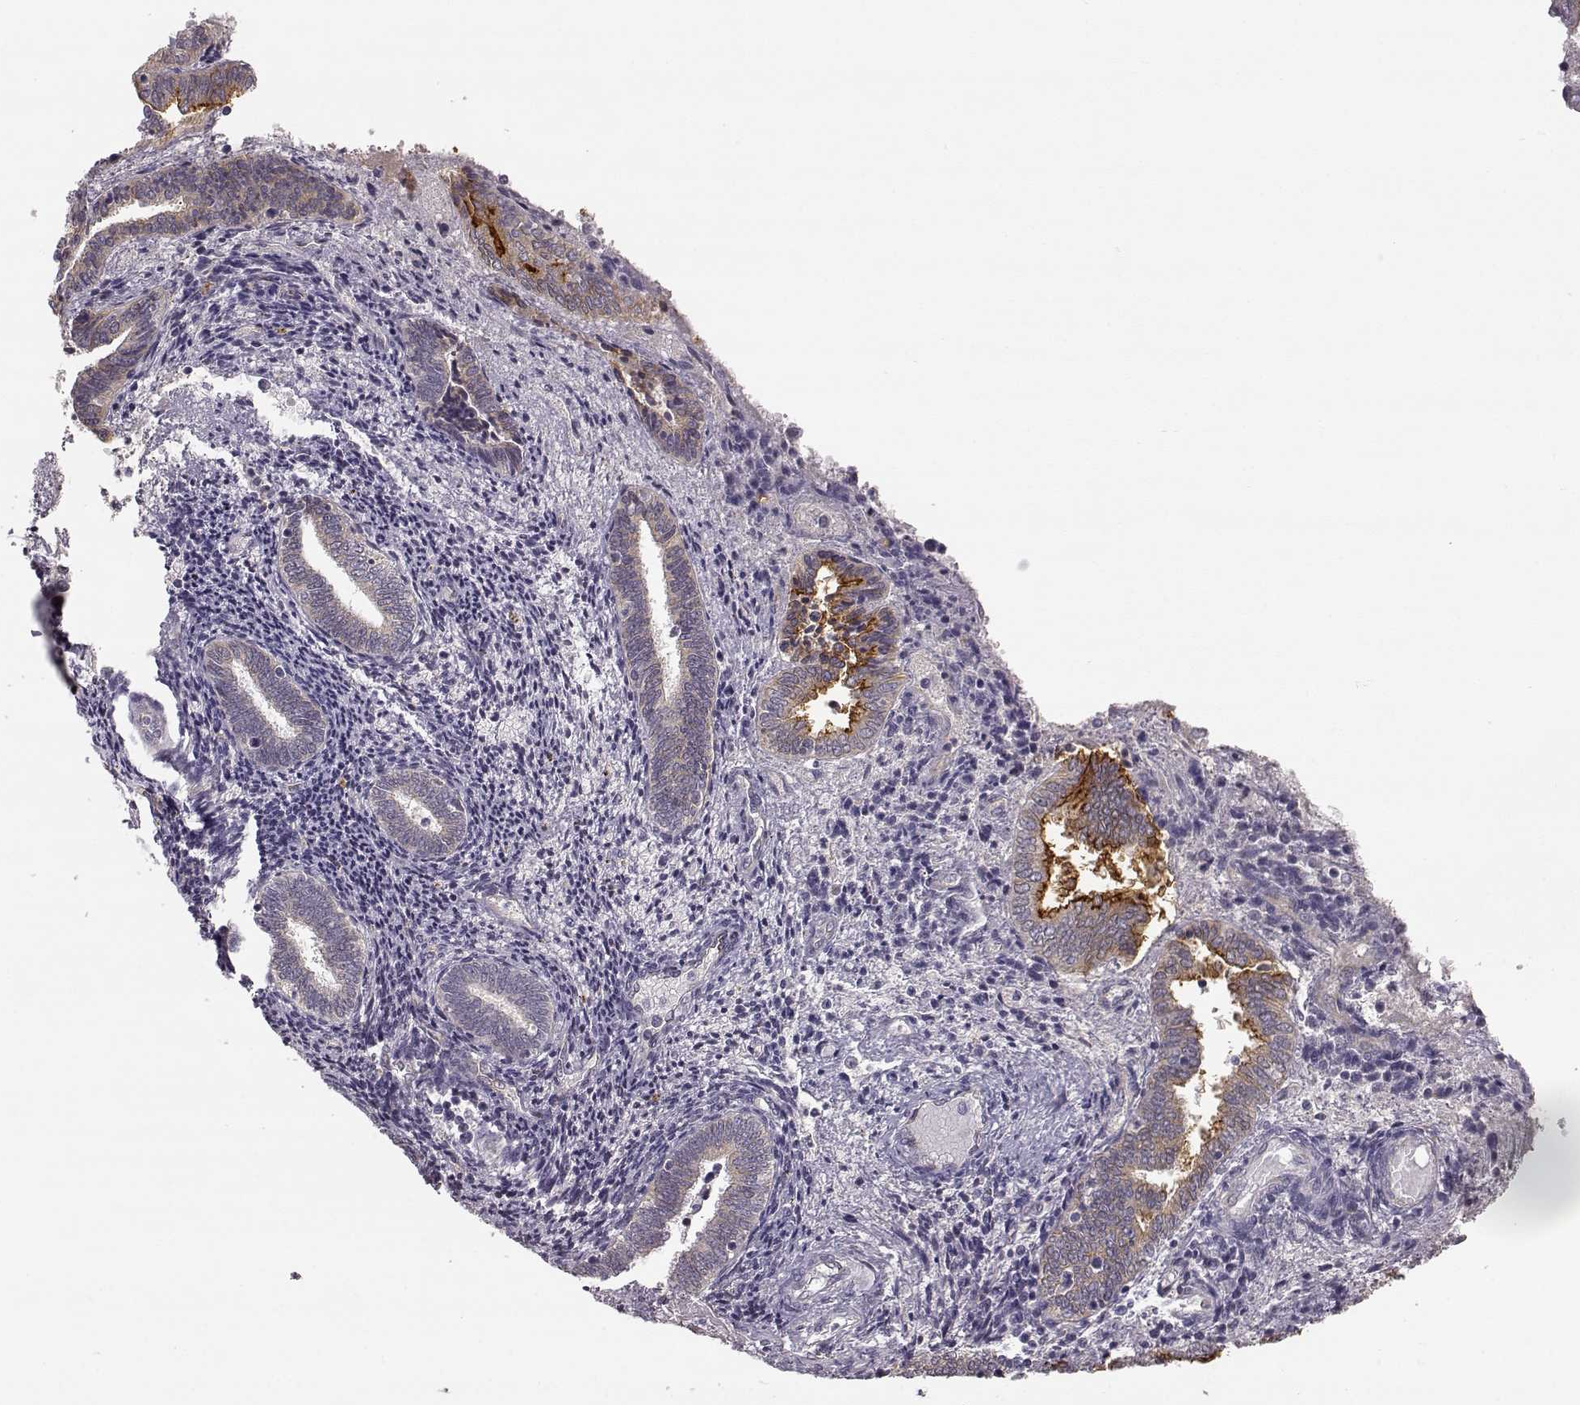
{"staining": {"intensity": "negative", "quantity": "none", "location": "none"}, "tissue": "endometrium", "cell_type": "Cells in endometrial stroma", "image_type": "normal", "snomed": [{"axis": "morphology", "description": "Normal tissue, NOS"}, {"axis": "topography", "description": "Endometrium"}], "caption": "Immunohistochemistry micrograph of normal human endometrium stained for a protein (brown), which displays no positivity in cells in endometrial stroma. (Stains: DAB immunohistochemistry (IHC) with hematoxylin counter stain, Microscopy: brightfield microscopy at high magnification).", "gene": "GHR", "patient": {"sex": "female", "age": 42}}